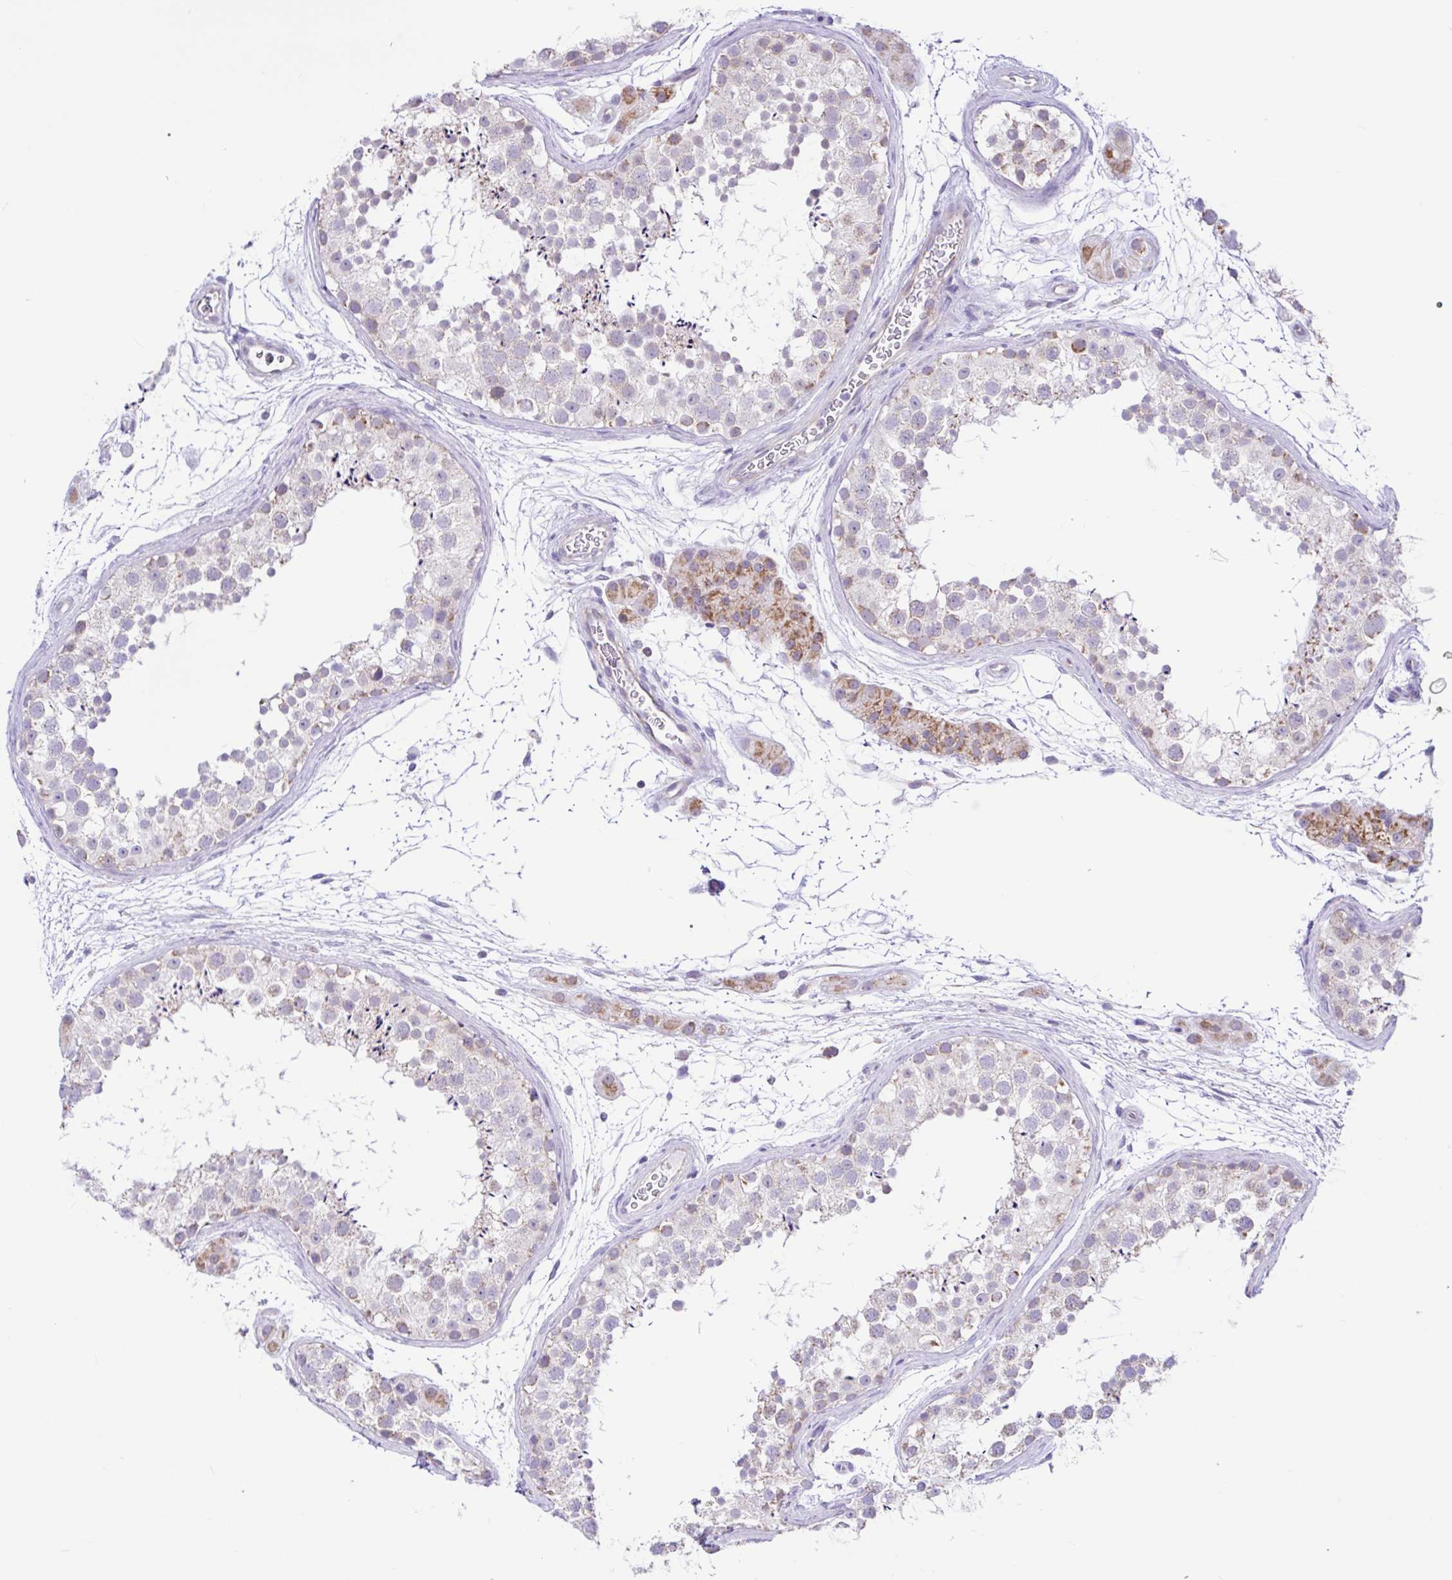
{"staining": {"intensity": "weak", "quantity": "<25%", "location": "cytoplasmic/membranous"}, "tissue": "testis", "cell_type": "Cells in seminiferous ducts", "image_type": "normal", "snomed": [{"axis": "morphology", "description": "Normal tissue, NOS"}, {"axis": "topography", "description": "Testis"}], "caption": "Immunohistochemistry (IHC) photomicrograph of benign testis stained for a protein (brown), which shows no staining in cells in seminiferous ducts.", "gene": "NDUFS2", "patient": {"sex": "male", "age": 41}}